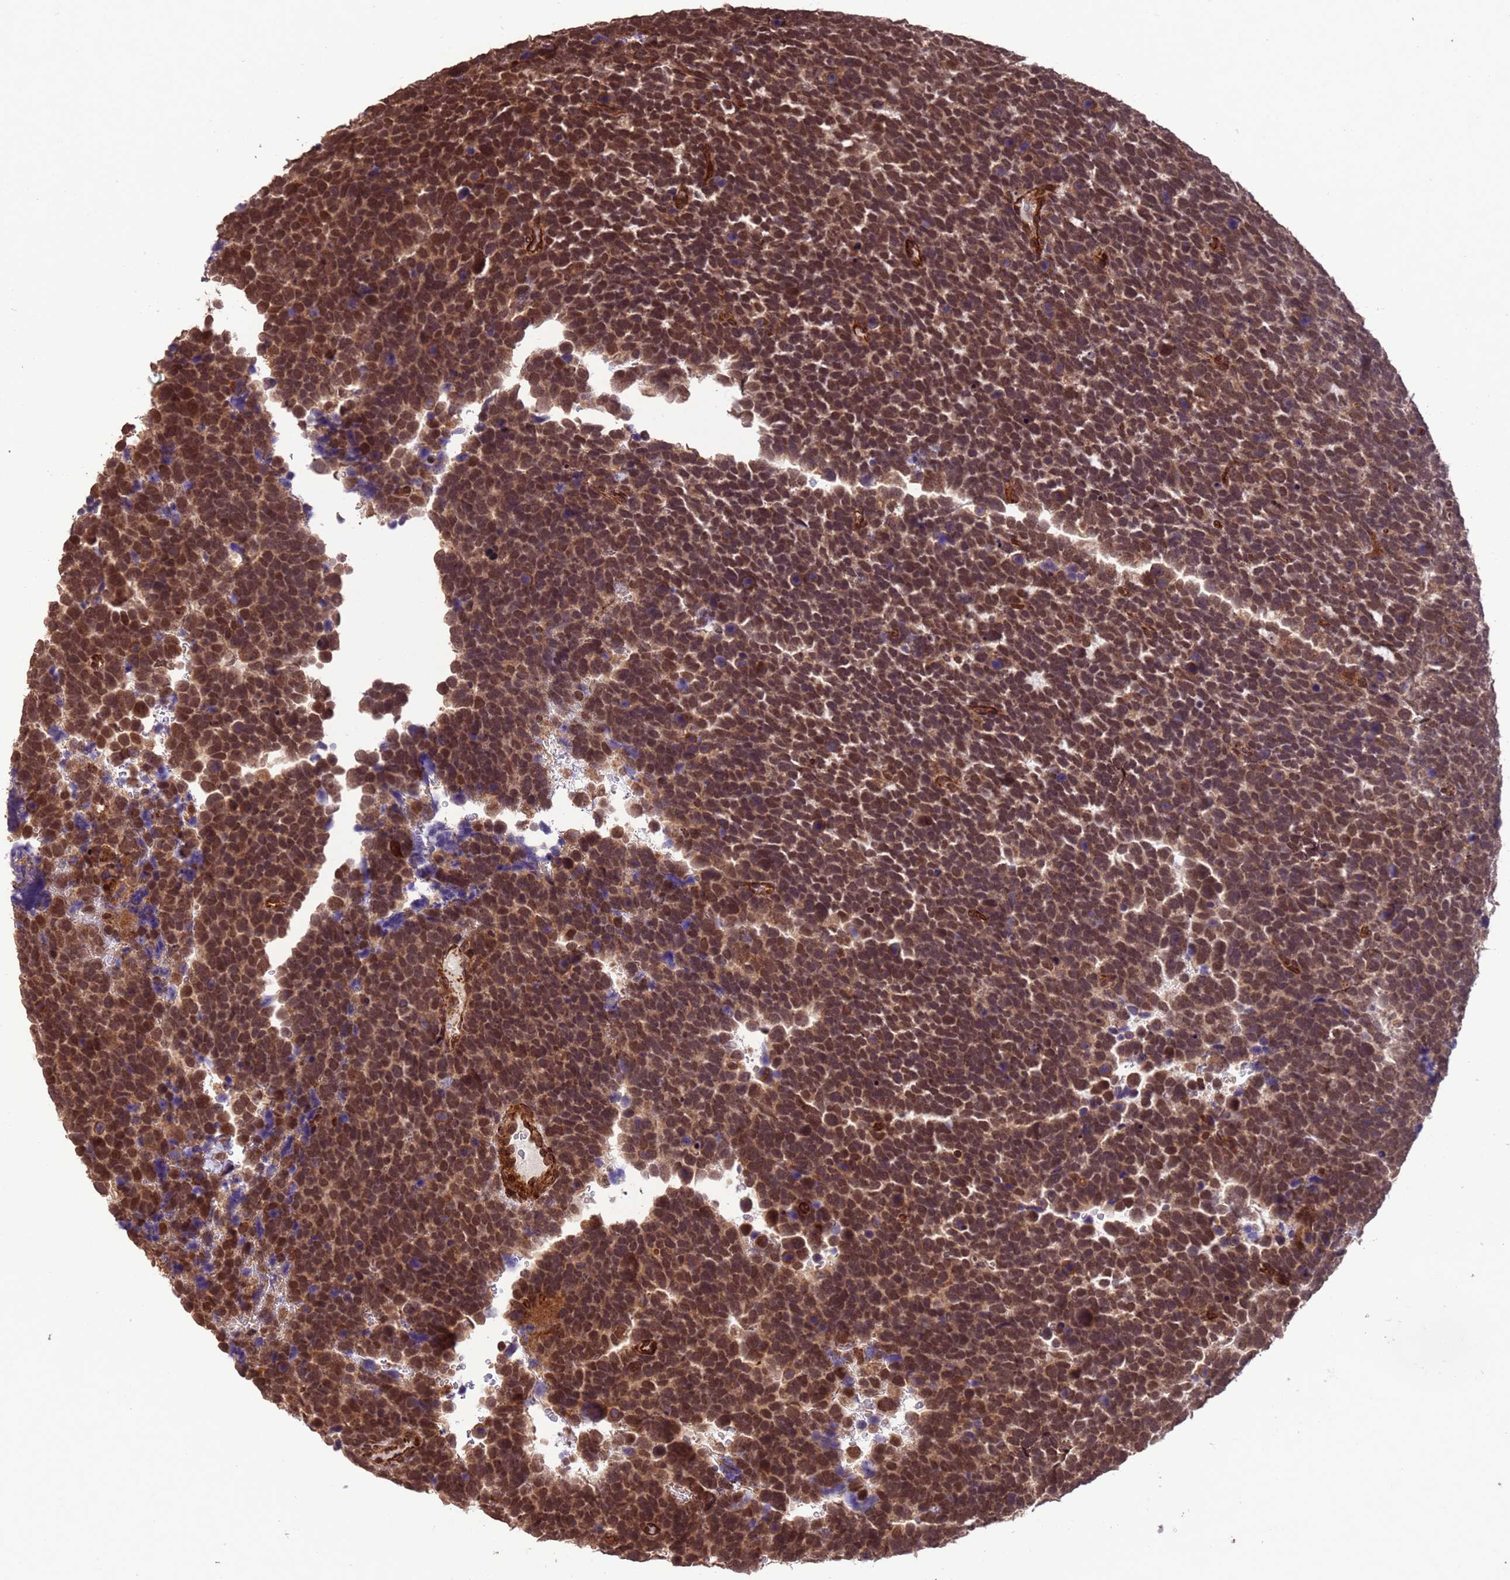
{"staining": {"intensity": "strong", "quantity": ">75%", "location": "nuclear"}, "tissue": "urothelial cancer", "cell_type": "Tumor cells", "image_type": "cancer", "snomed": [{"axis": "morphology", "description": "Urothelial carcinoma, High grade"}, {"axis": "topography", "description": "Urinary bladder"}], "caption": "Brown immunohistochemical staining in urothelial cancer exhibits strong nuclear positivity in about >75% of tumor cells.", "gene": "VSTM4", "patient": {"sex": "female", "age": 82}}